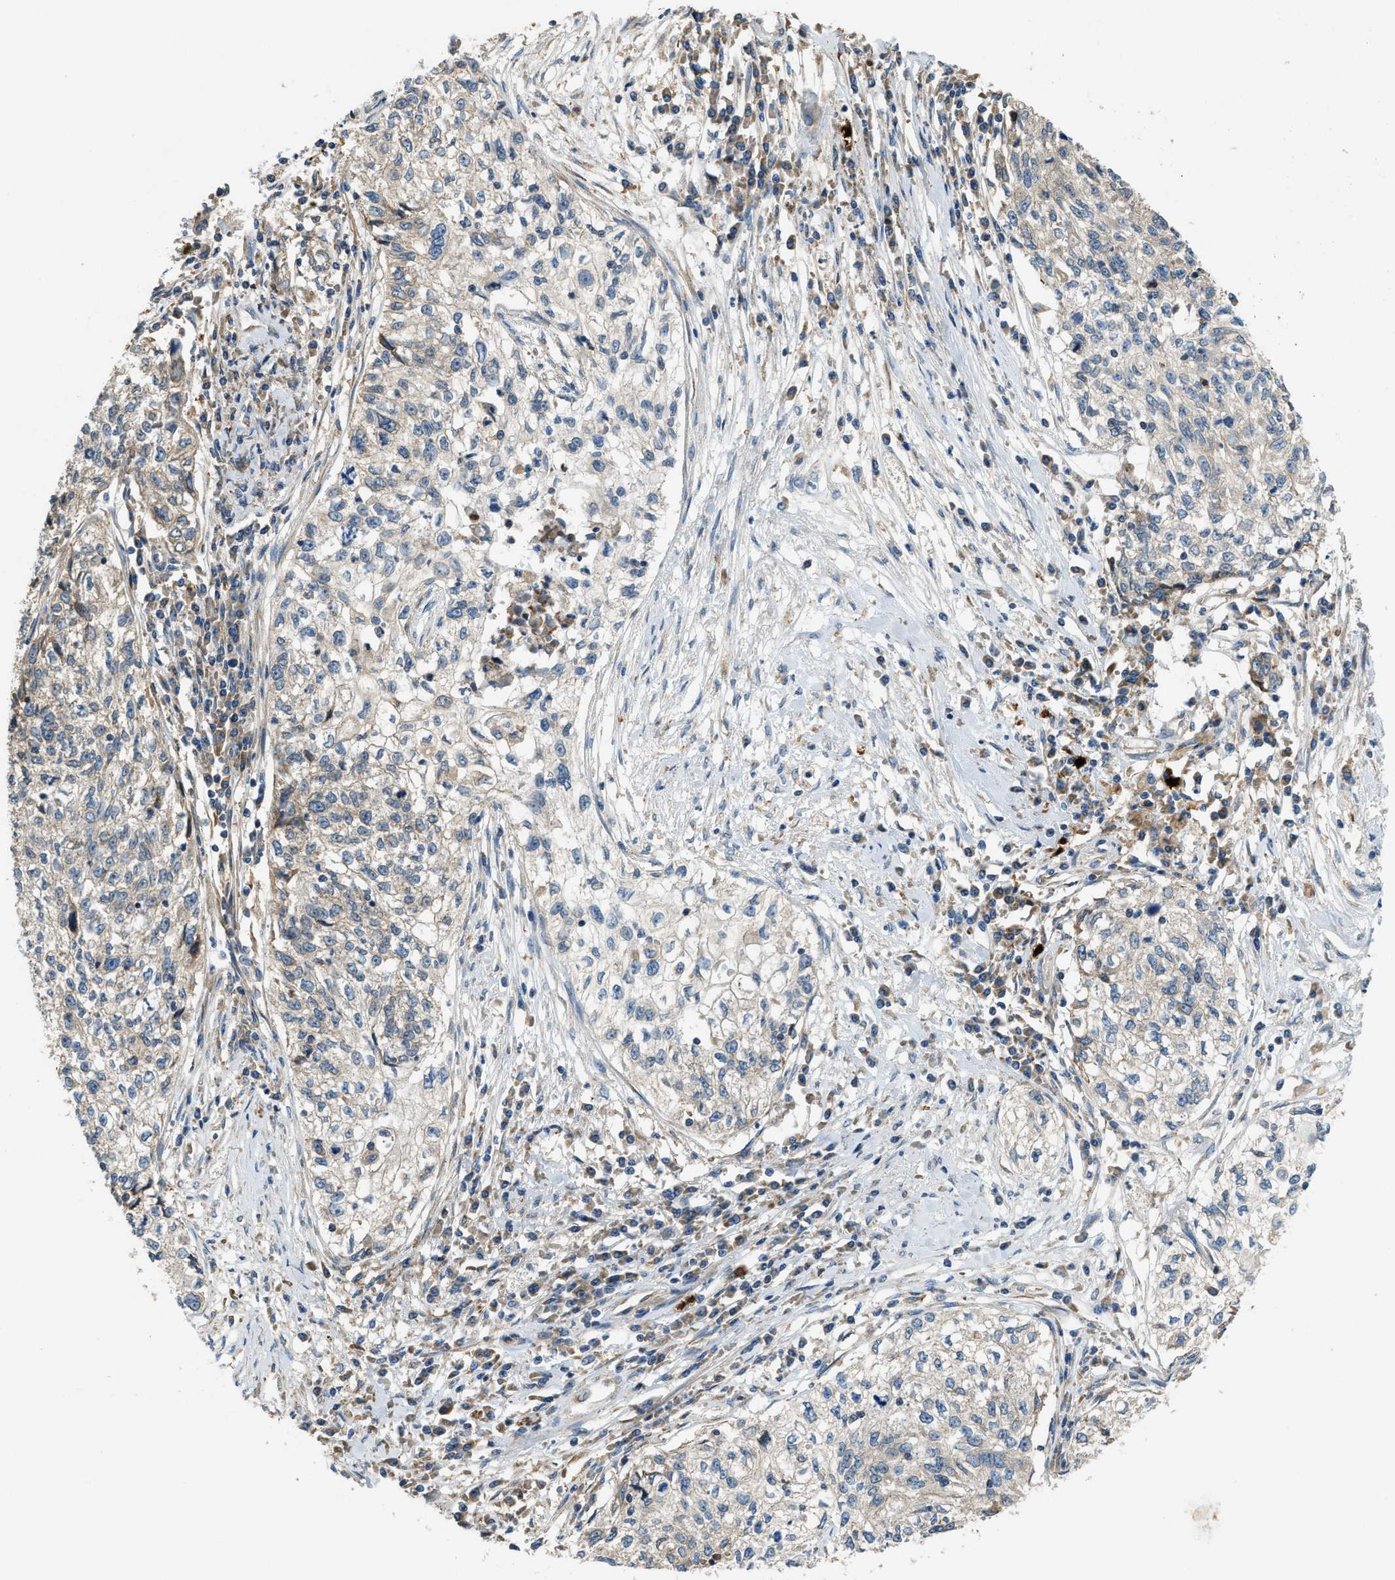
{"staining": {"intensity": "weak", "quantity": "<25%", "location": "cytoplasmic/membranous"}, "tissue": "cervical cancer", "cell_type": "Tumor cells", "image_type": "cancer", "snomed": [{"axis": "morphology", "description": "Squamous cell carcinoma, NOS"}, {"axis": "topography", "description": "Cervix"}], "caption": "The photomicrograph exhibits no significant positivity in tumor cells of squamous cell carcinoma (cervical).", "gene": "TMEM68", "patient": {"sex": "female", "age": 57}}